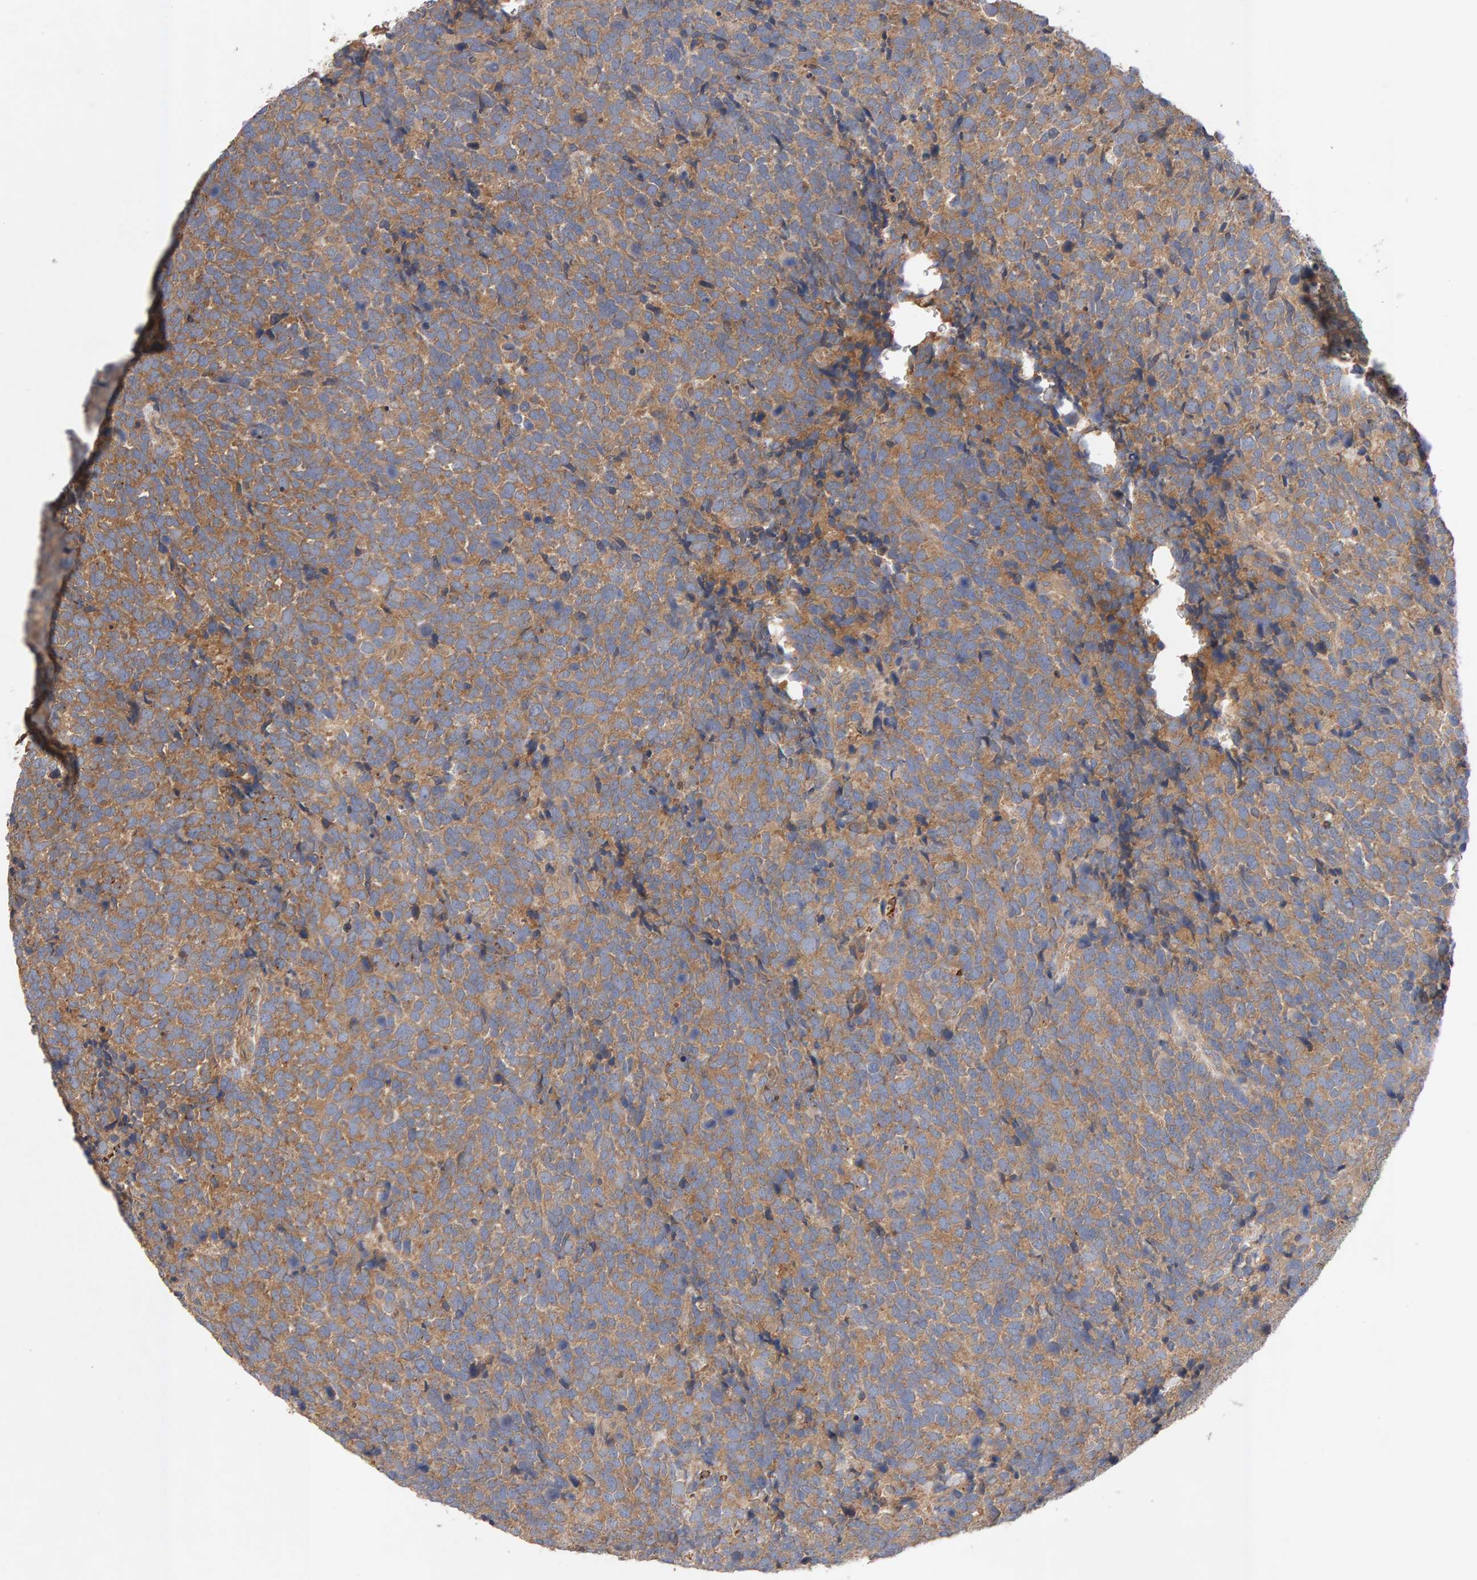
{"staining": {"intensity": "moderate", "quantity": ">75%", "location": "cytoplasmic/membranous"}, "tissue": "urothelial cancer", "cell_type": "Tumor cells", "image_type": "cancer", "snomed": [{"axis": "morphology", "description": "Urothelial carcinoma, High grade"}, {"axis": "topography", "description": "Urinary bladder"}], "caption": "Urothelial cancer stained for a protein shows moderate cytoplasmic/membranous positivity in tumor cells.", "gene": "RNF19A", "patient": {"sex": "female", "age": 82}}